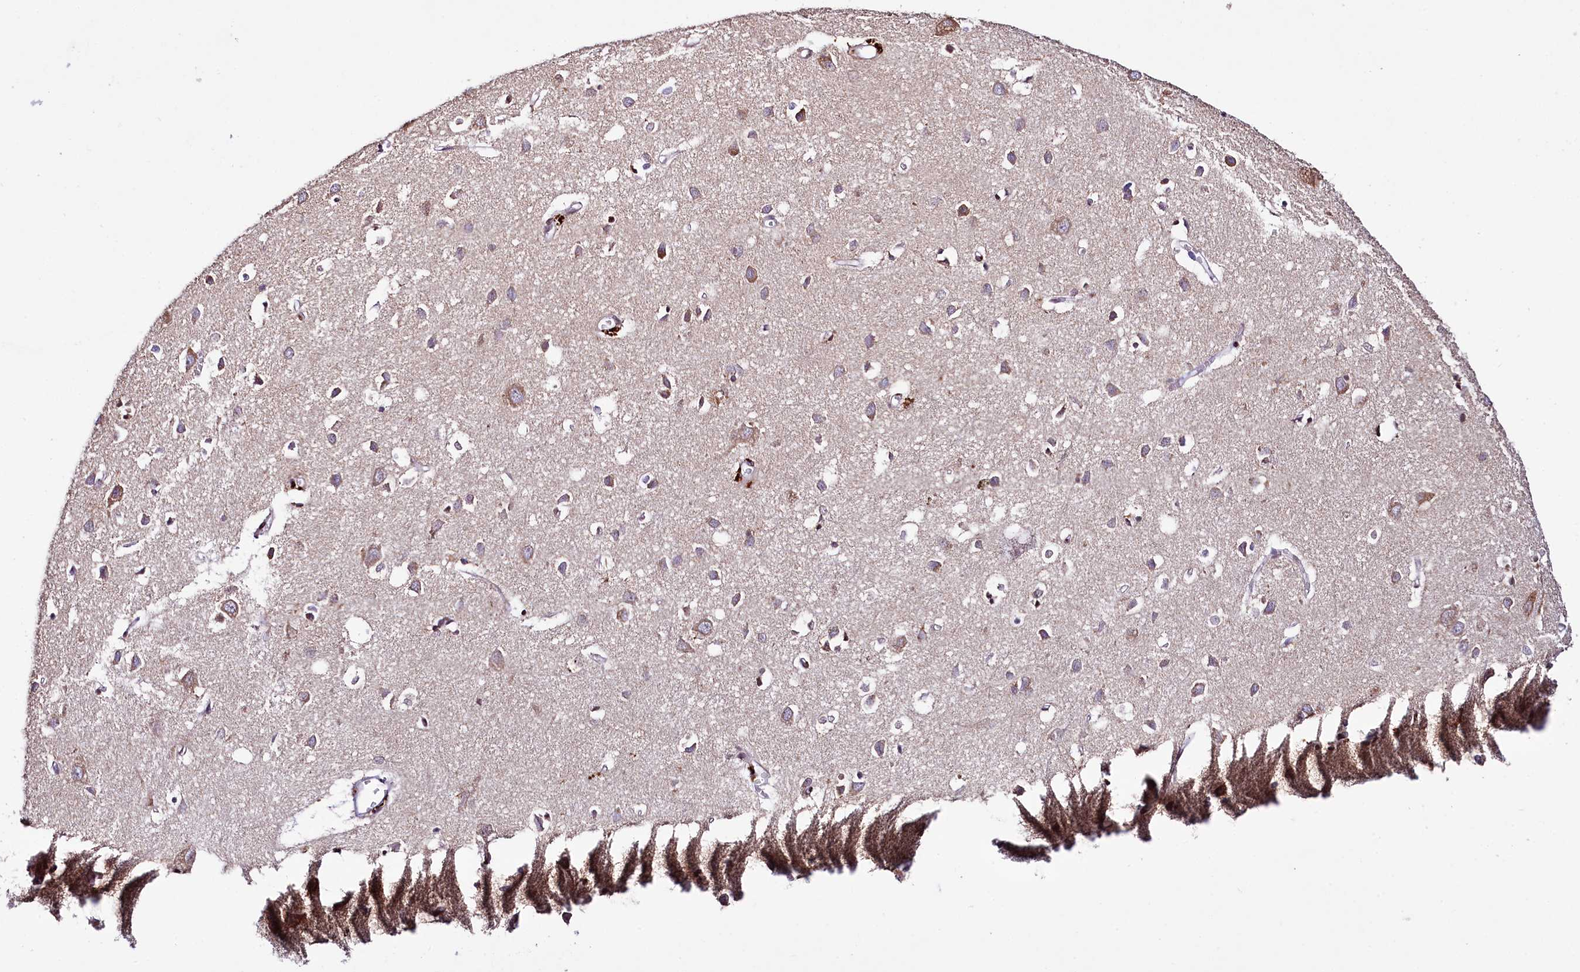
{"staining": {"intensity": "moderate", "quantity": "<25%", "location": "cytoplasmic/membranous"}, "tissue": "cerebral cortex", "cell_type": "Endothelial cells", "image_type": "normal", "snomed": [{"axis": "morphology", "description": "Normal tissue, NOS"}, {"axis": "topography", "description": "Cerebral cortex"}], "caption": "Benign cerebral cortex exhibits moderate cytoplasmic/membranous expression in approximately <25% of endothelial cells The staining was performed using DAB (3,3'-diaminobenzidine) to visualize the protein expression in brown, while the nuclei were stained in blue with hematoxylin (Magnification: 20x)..", "gene": "ZNF226", "patient": {"sex": "female", "age": 64}}